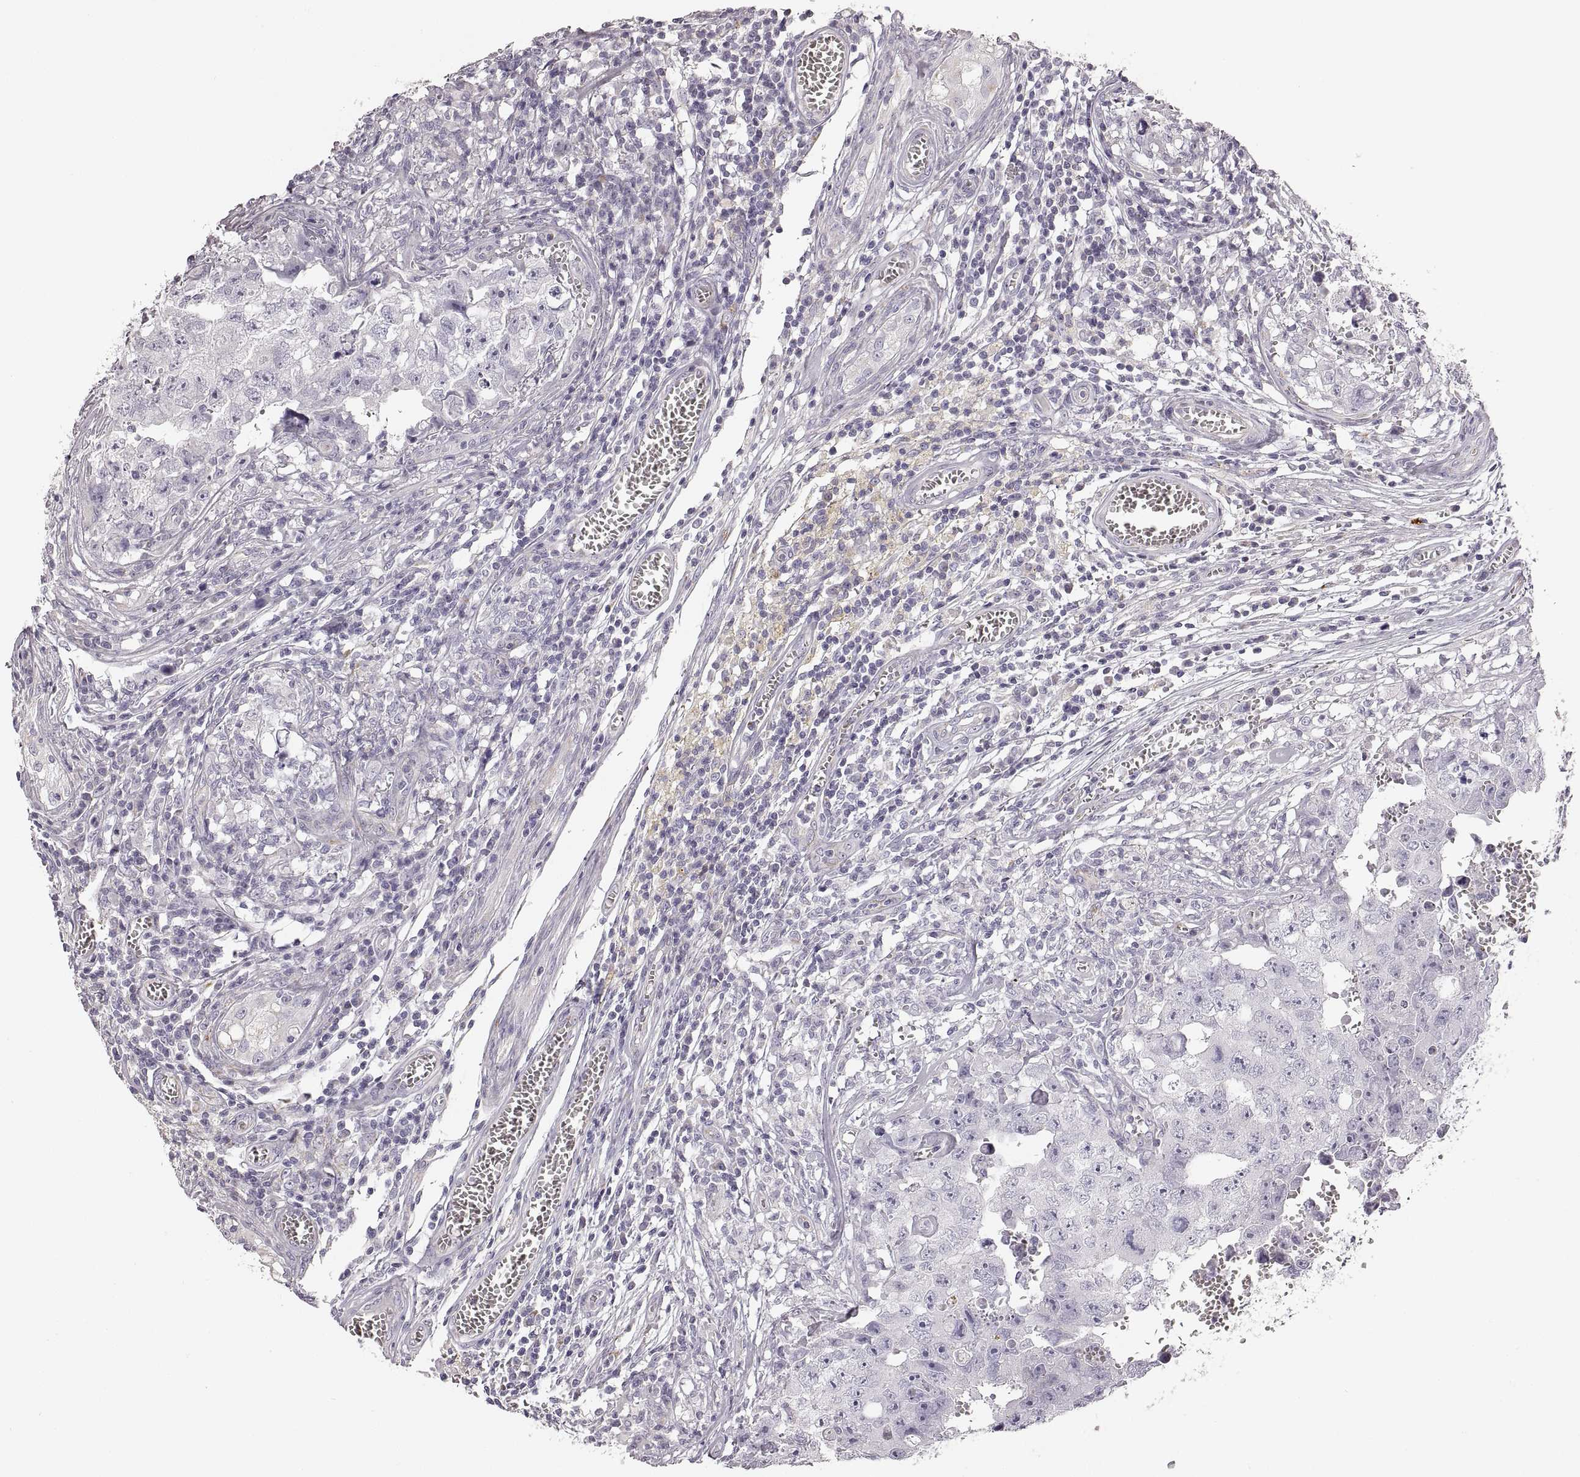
{"staining": {"intensity": "negative", "quantity": "none", "location": "none"}, "tissue": "testis cancer", "cell_type": "Tumor cells", "image_type": "cancer", "snomed": [{"axis": "morphology", "description": "Carcinoma, Embryonal, NOS"}, {"axis": "topography", "description": "Testis"}], "caption": "This is an immunohistochemistry (IHC) photomicrograph of testis cancer (embryonal carcinoma). There is no expression in tumor cells.", "gene": "RDH13", "patient": {"sex": "male", "age": 36}}